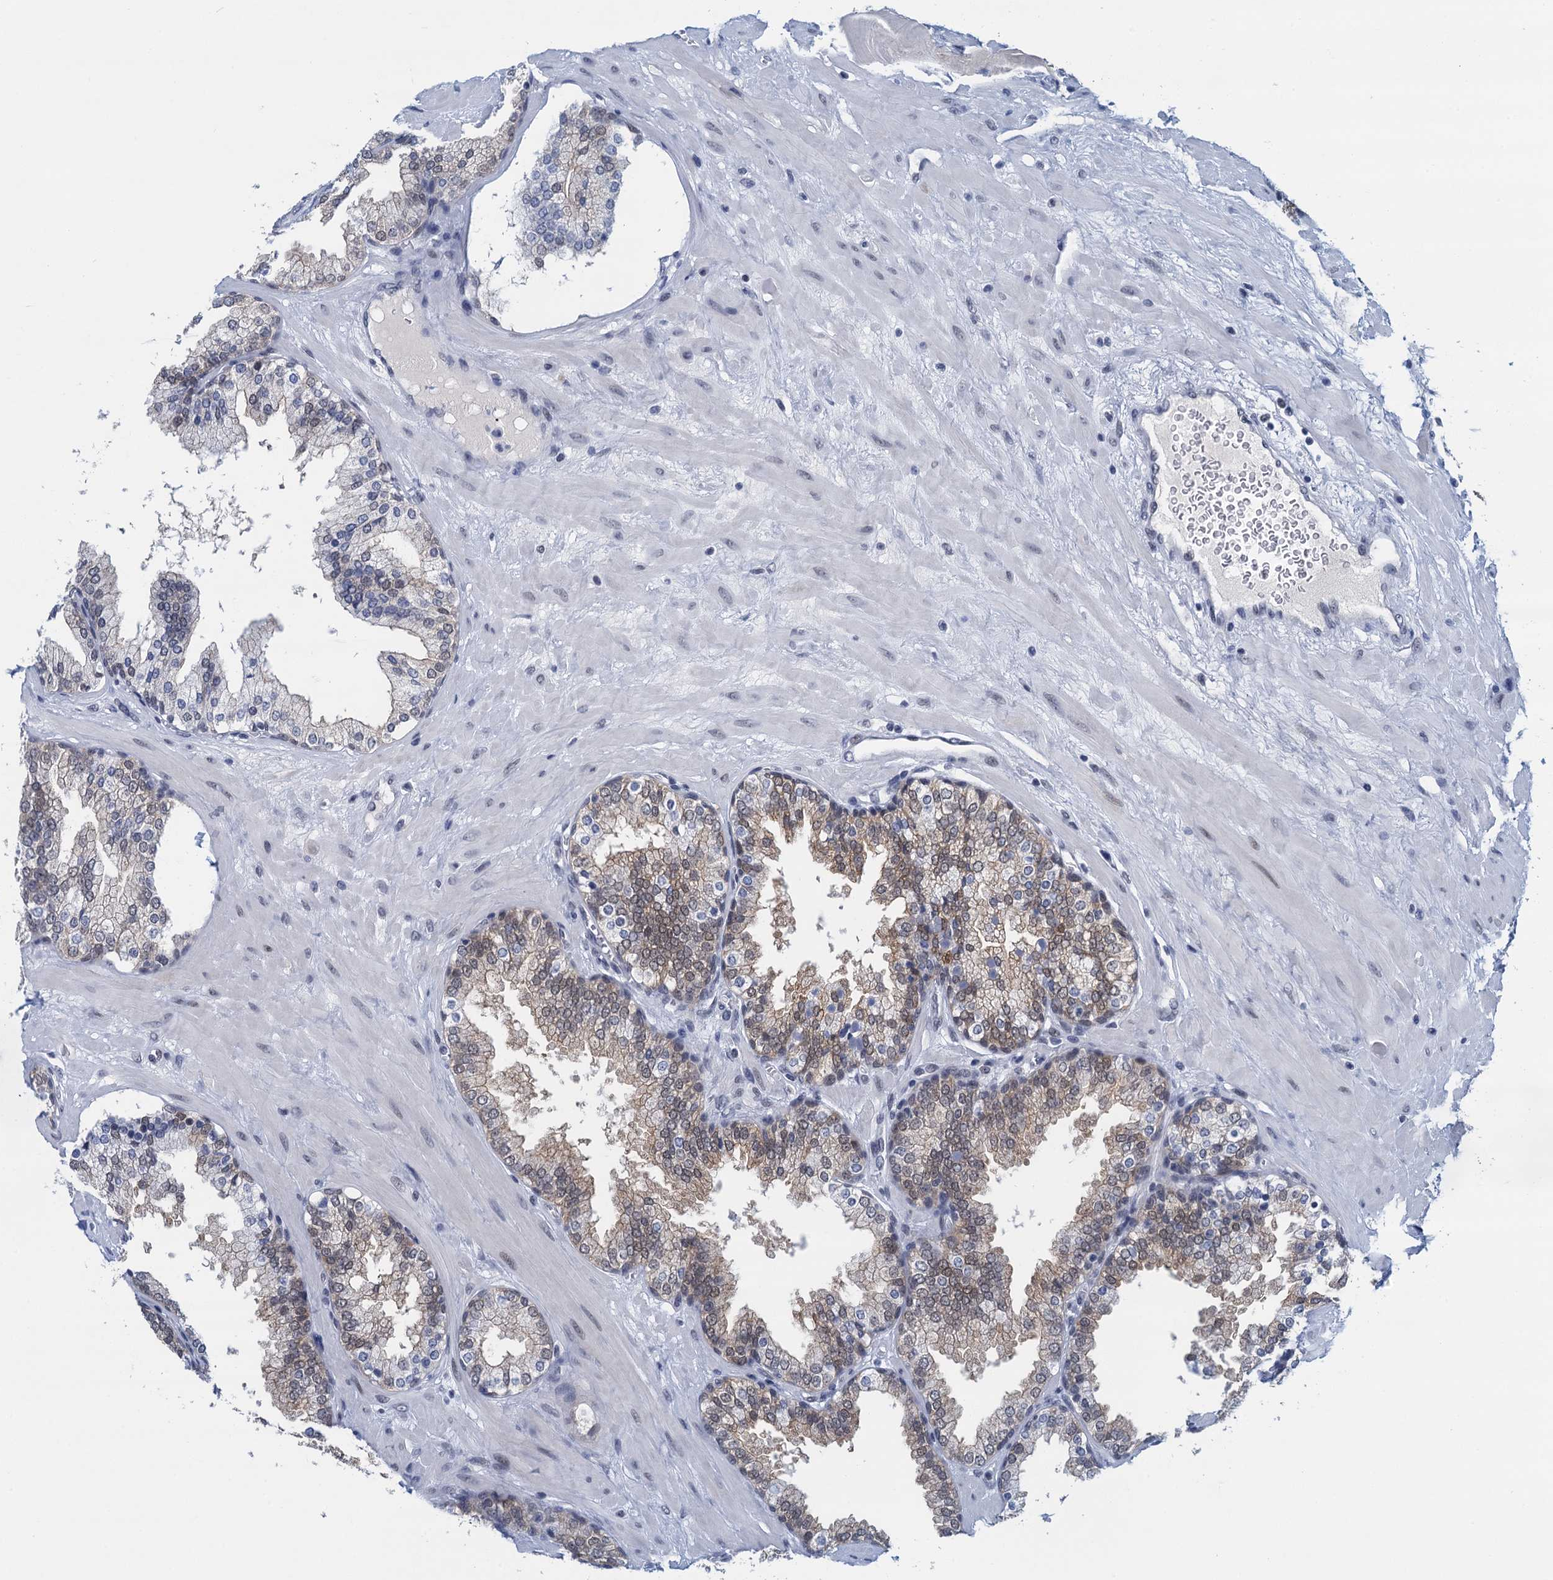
{"staining": {"intensity": "weak", "quantity": "25%-75%", "location": "cytoplasmic/membranous"}, "tissue": "prostate", "cell_type": "Glandular cells", "image_type": "normal", "snomed": [{"axis": "morphology", "description": "Normal tissue, NOS"}, {"axis": "topography", "description": "Prostate"}], "caption": "IHC histopathology image of unremarkable prostate stained for a protein (brown), which demonstrates low levels of weak cytoplasmic/membranous expression in approximately 25%-75% of glandular cells.", "gene": "EPS8L1", "patient": {"sex": "male", "age": 51}}